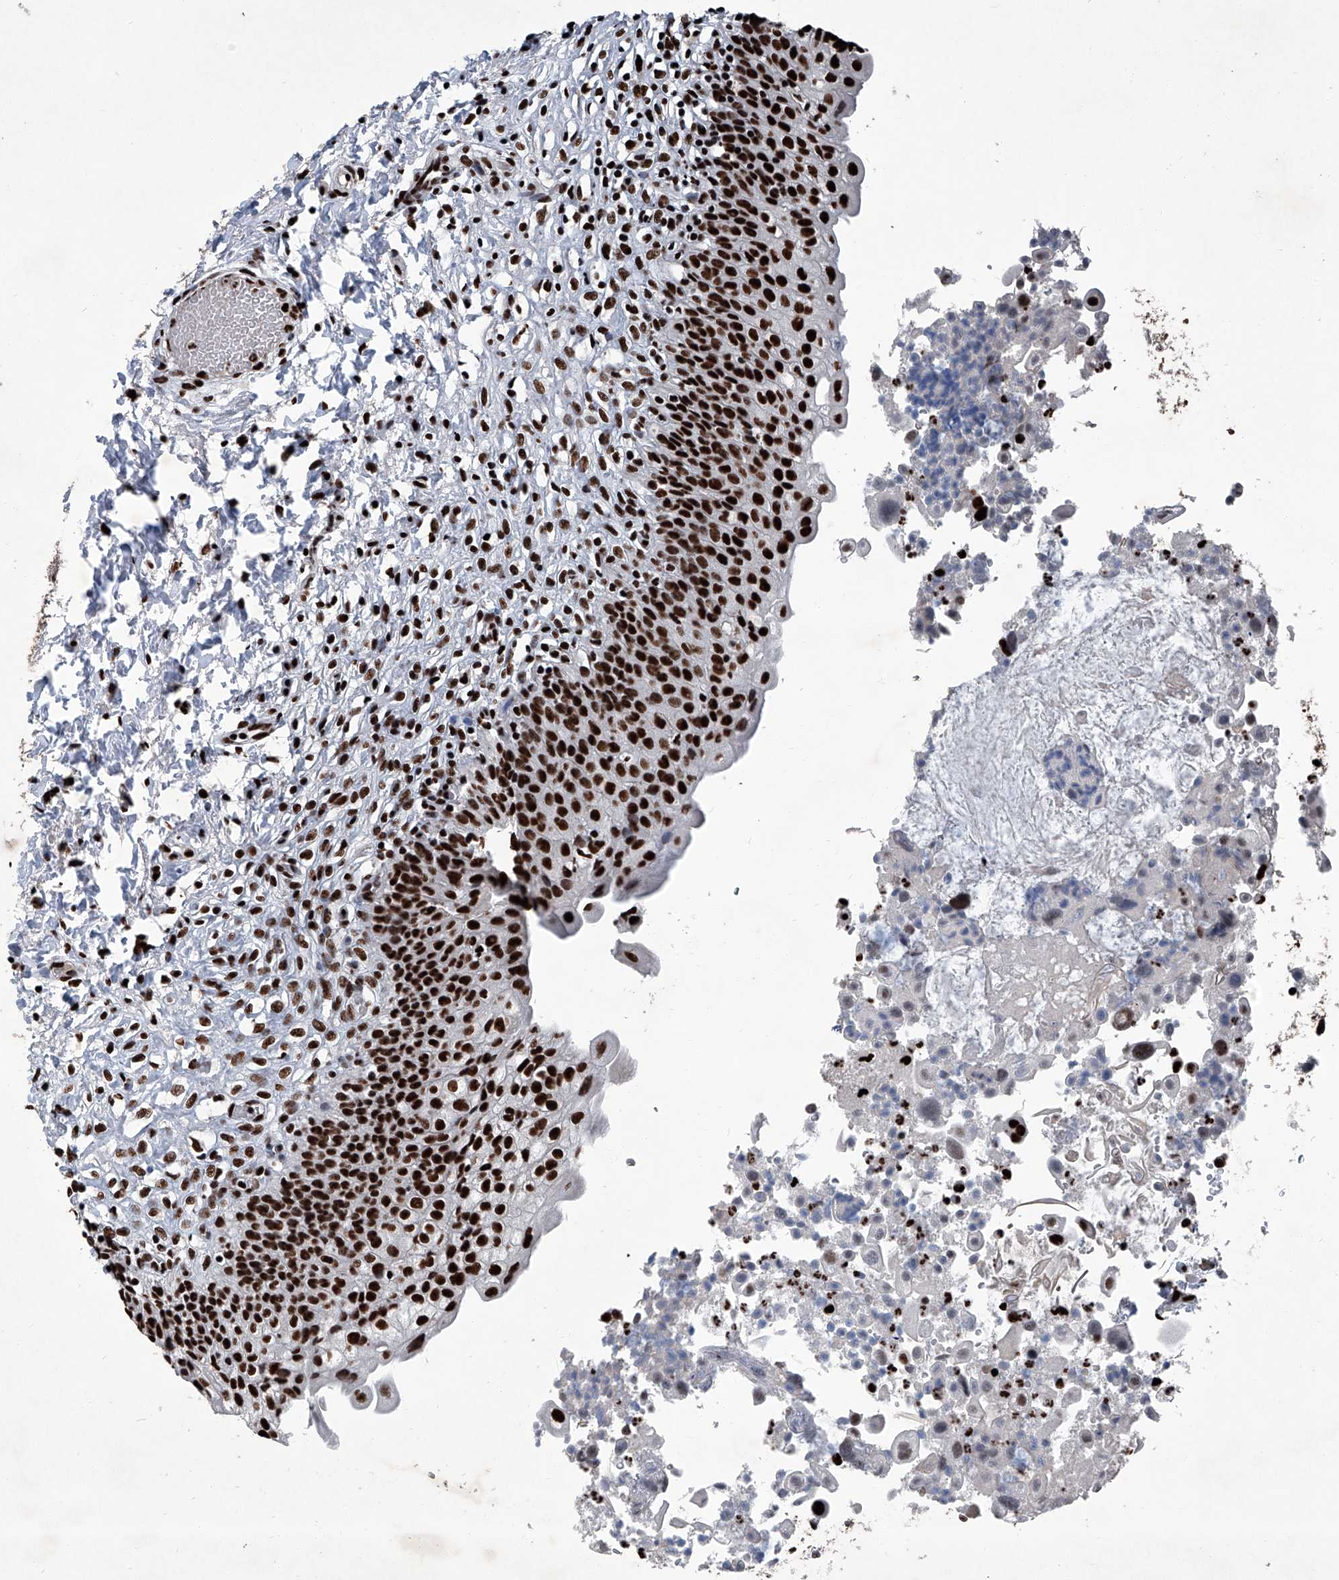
{"staining": {"intensity": "strong", "quantity": ">75%", "location": "nuclear"}, "tissue": "urinary bladder", "cell_type": "Urothelial cells", "image_type": "normal", "snomed": [{"axis": "morphology", "description": "Normal tissue, NOS"}, {"axis": "topography", "description": "Urinary bladder"}], "caption": "High-magnification brightfield microscopy of unremarkable urinary bladder stained with DAB (brown) and counterstained with hematoxylin (blue). urothelial cells exhibit strong nuclear positivity is present in approximately>75% of cells. The staining is performed using DAB brown chromogen to label protein expression. The nuclei are counter-stained blue using hematoxylin.", "gene": "DDX39B", "patient": {"sex": "male", "age": 55}}